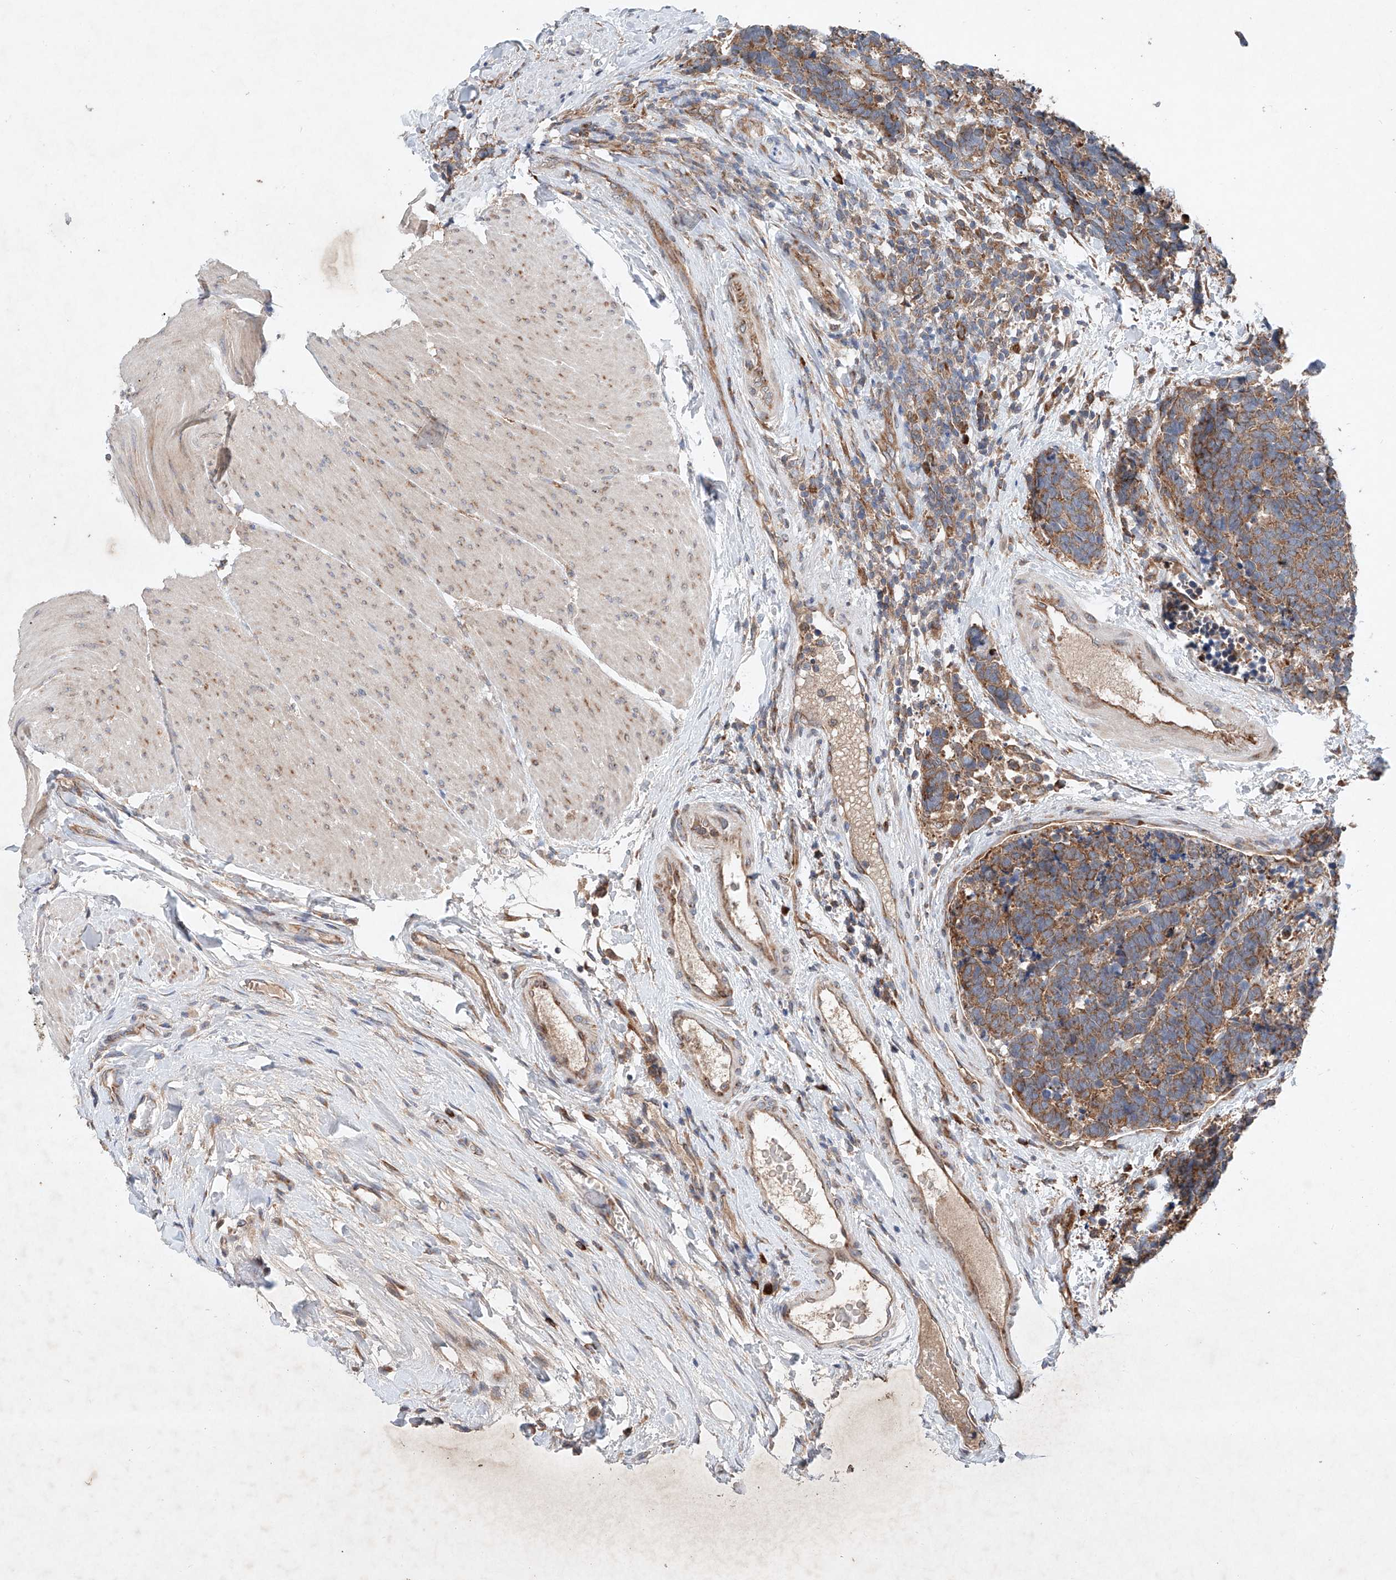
{"staining": {"intensity": "moderate", "quantity": ">75%", "location": "cytoplasmic/membranous"}, "tissue": "carcinoid", "cell_type": "Tumor cells", "image_type": "cancer", "snomed": [{"axis": "morphology", "description": "Carcinoma, NOS"}, {"axis": "morphology", "description": "Carcinoid, malignant, NOS"}, {"axis": "topography", "description": "Urinary bladder"}], "caption": "Immunohistochemical staining of human carcinoma shows medium levels of moderate cytoplasmic/membranous expression in about >75% of tumor cells.", "gene": "FASTK", "patient": {"sex": "male", "age": 57}}